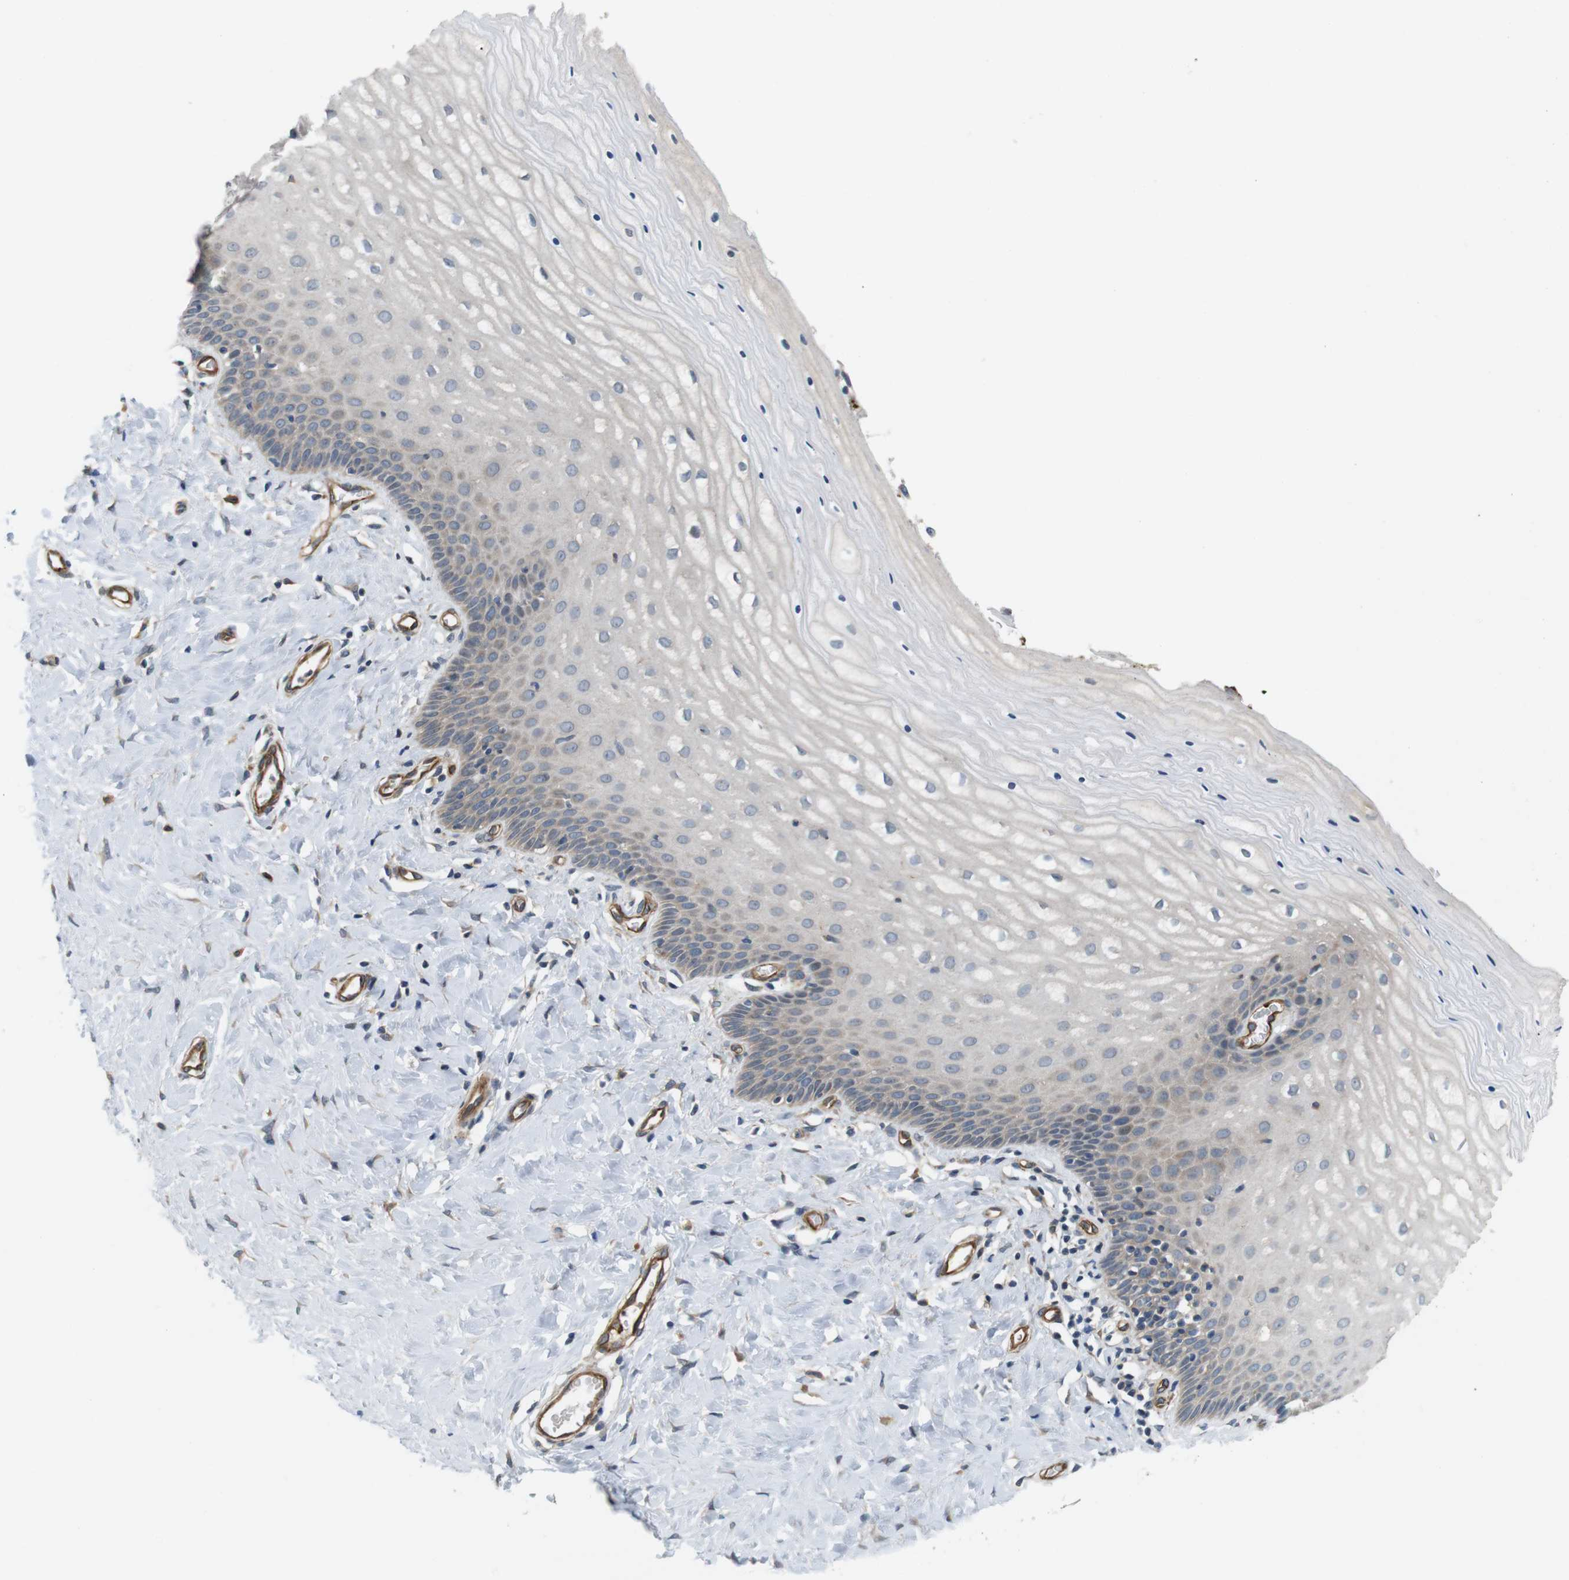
{"staining": {"intensity": "weak", "quantity": ">75%", "location": "cytoplasmic/membranous"}, "tissue": "cervix", "cell_type": "Glandular cells", "image_type": "normal", "snomed": [{"axis": "morphology", "description": "Normal tissue, NOS"}, {"axis": "topography", "description": "Cervix"}], "caption": "A low amount of weak cytoplasmic/membranous positivity is seen in approximately >75% of glandular cells in benign cervix. The protein of interest is shown in brown color, while the nuclei are stained blue.", "gene": "BVES", "patient": {"sex": "female", "age": 55}}